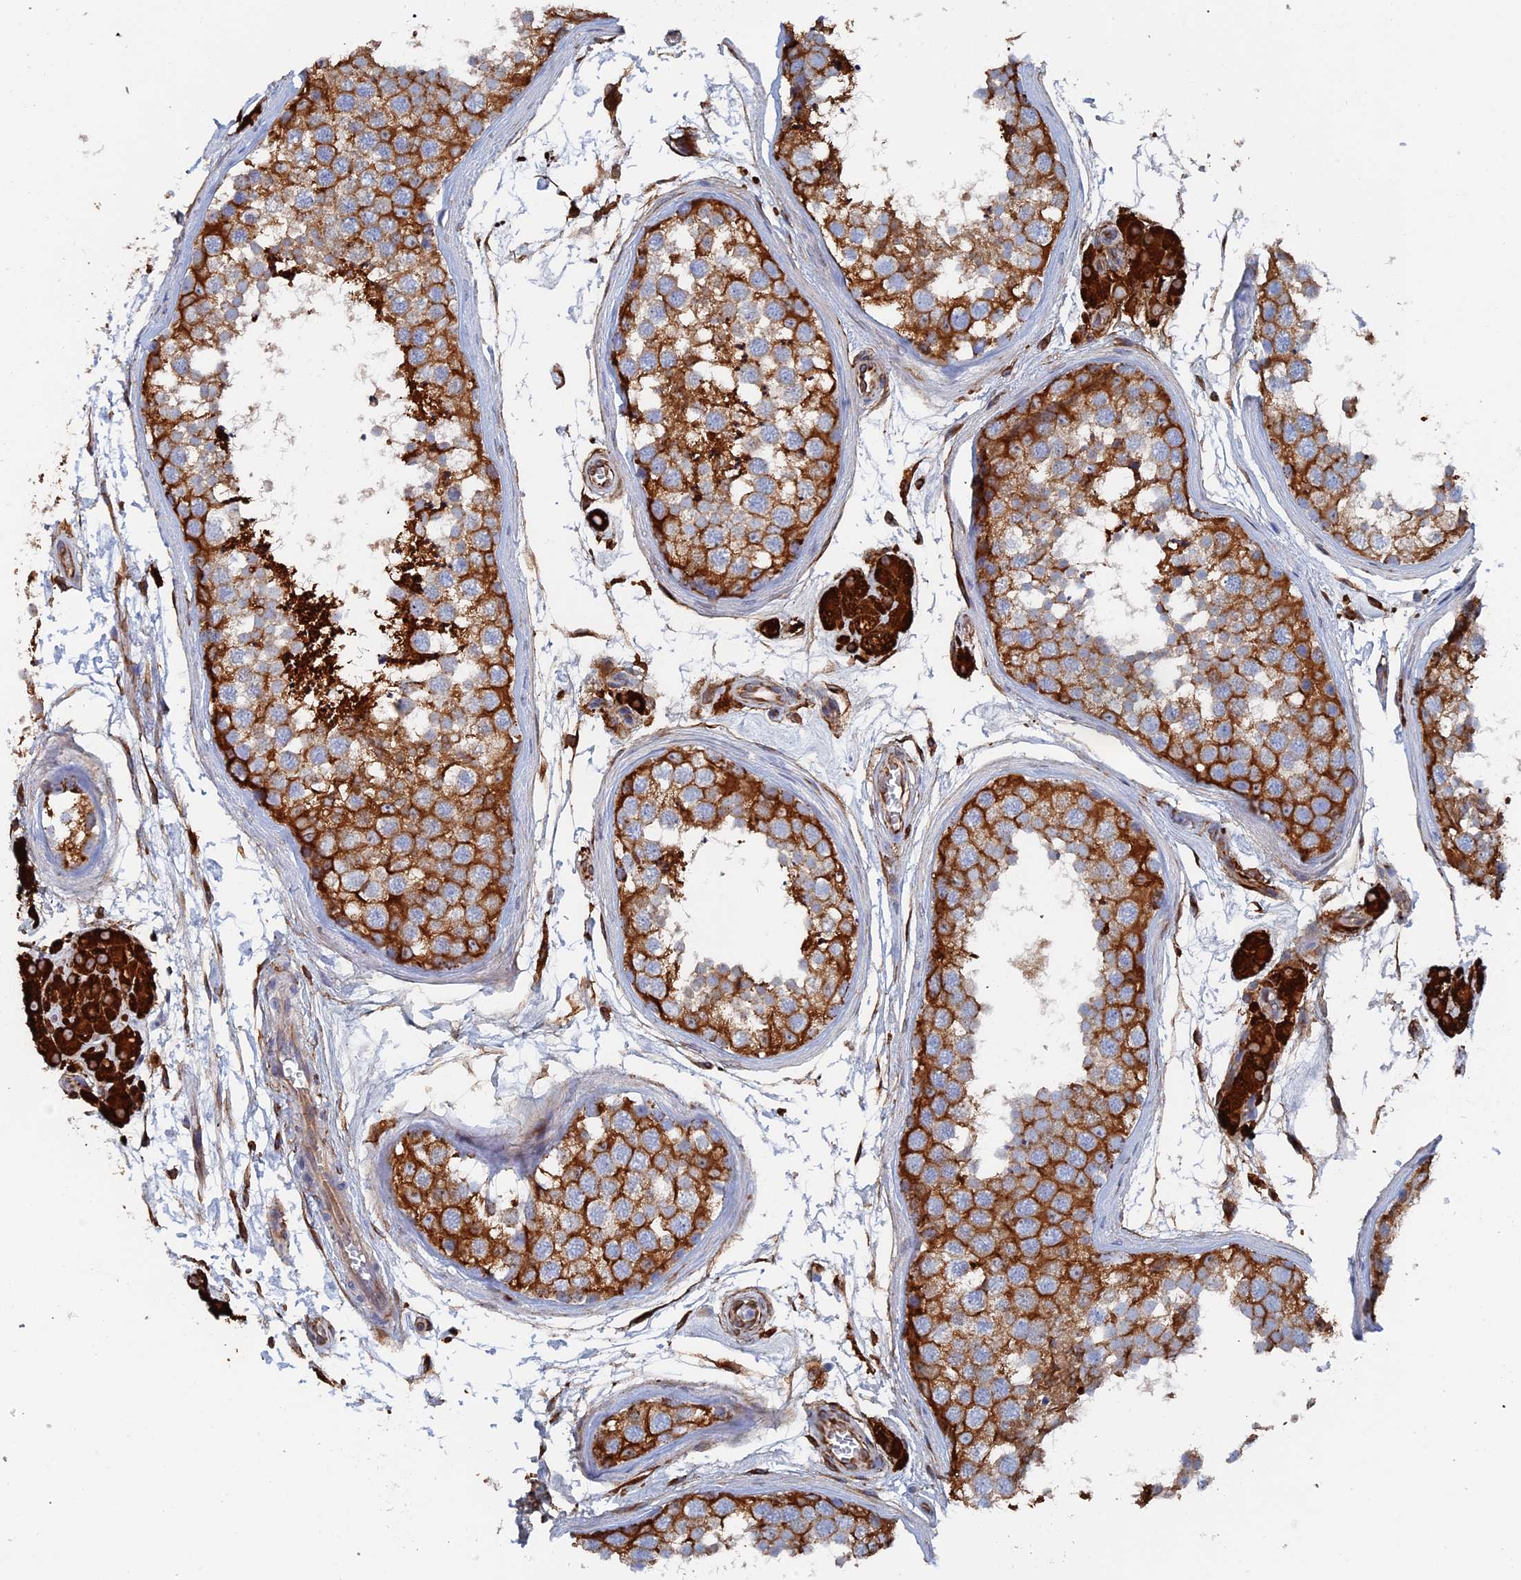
{"staining": {"intensity": "strong", "quantity": "25%-75%", "location": "cytoplasmic/membranous"}, "tissue": "testis", "cell_type": "Cells in seminiferous ducts", "image_type": "normal", "snomed": [{"axis": "morphology", "description": "Normal tissue, NOS"}, {"axis": "topography", "description": "Testis"}], "caption": "The immunohistochemical stain shows strong cytoplasmic/membranous staining in cells in seminiferous ducts of unremarkable testis.", "gene": "COG7", "patient": {"sex": "male", "age": 56}}